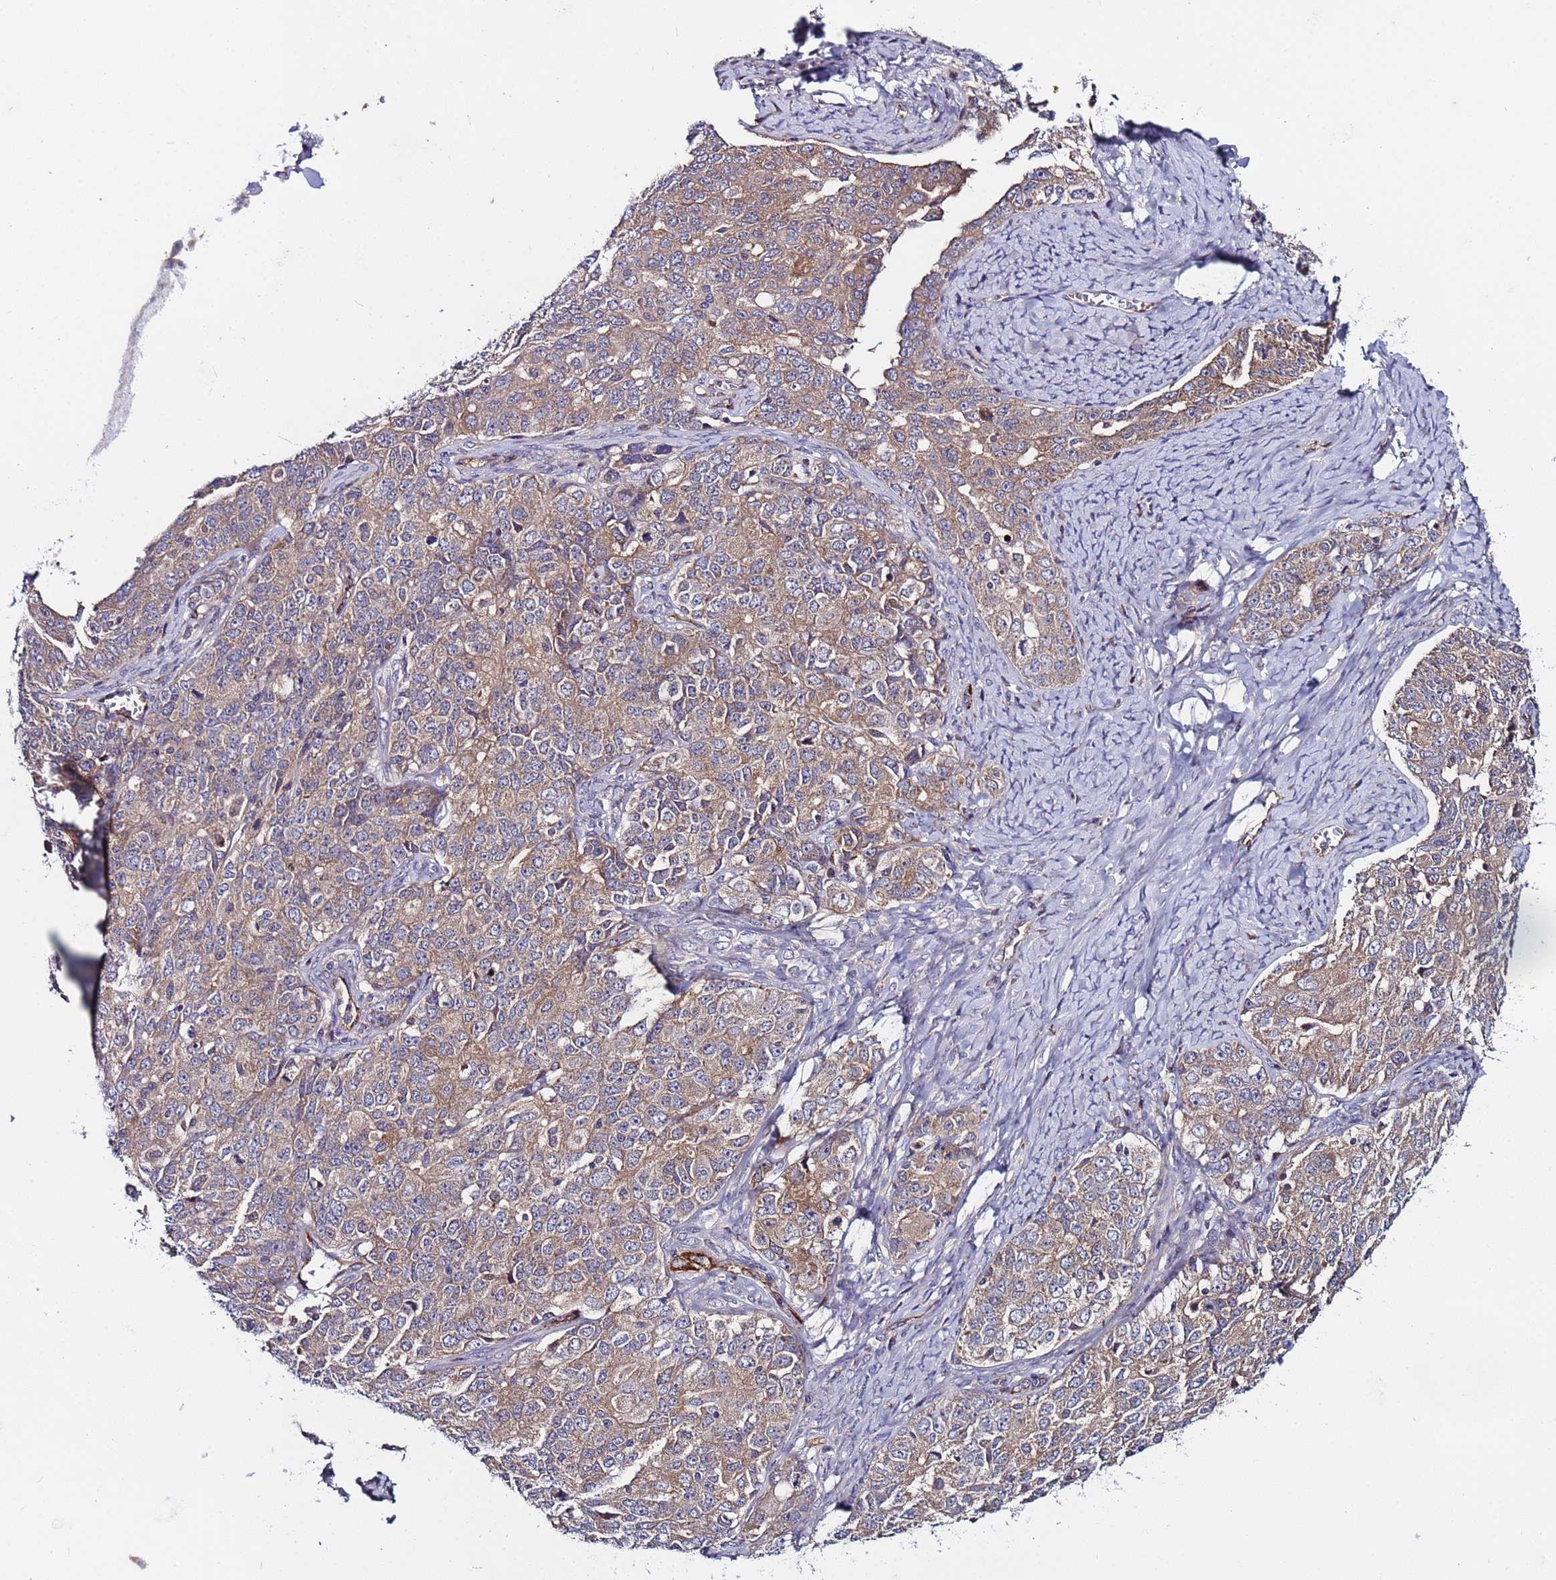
{"staining": {"intensity": "moderate", "quantity": ">75%", "location": "cytoplasmic/membranous"}, "tissue": "ovarian cancer", "cell_type": "Tumor cells", "image_type": "cancer", "snomed": [{"axis": "morphology", "description": "Carcinoma, endometroid"}, {"axis": "topography", "description": "Ovary"}], "caption": "Ovarian endometroid carcinoma stained with DAB (3,3'-diaminobenzidine) immunohistochemistry shows medium levels of moderate cytoplasmic/membranous staining in approximately >75% of tumor cells.", "gene": "ZNF248", "patient": {"sex": "female", "age": 62}}